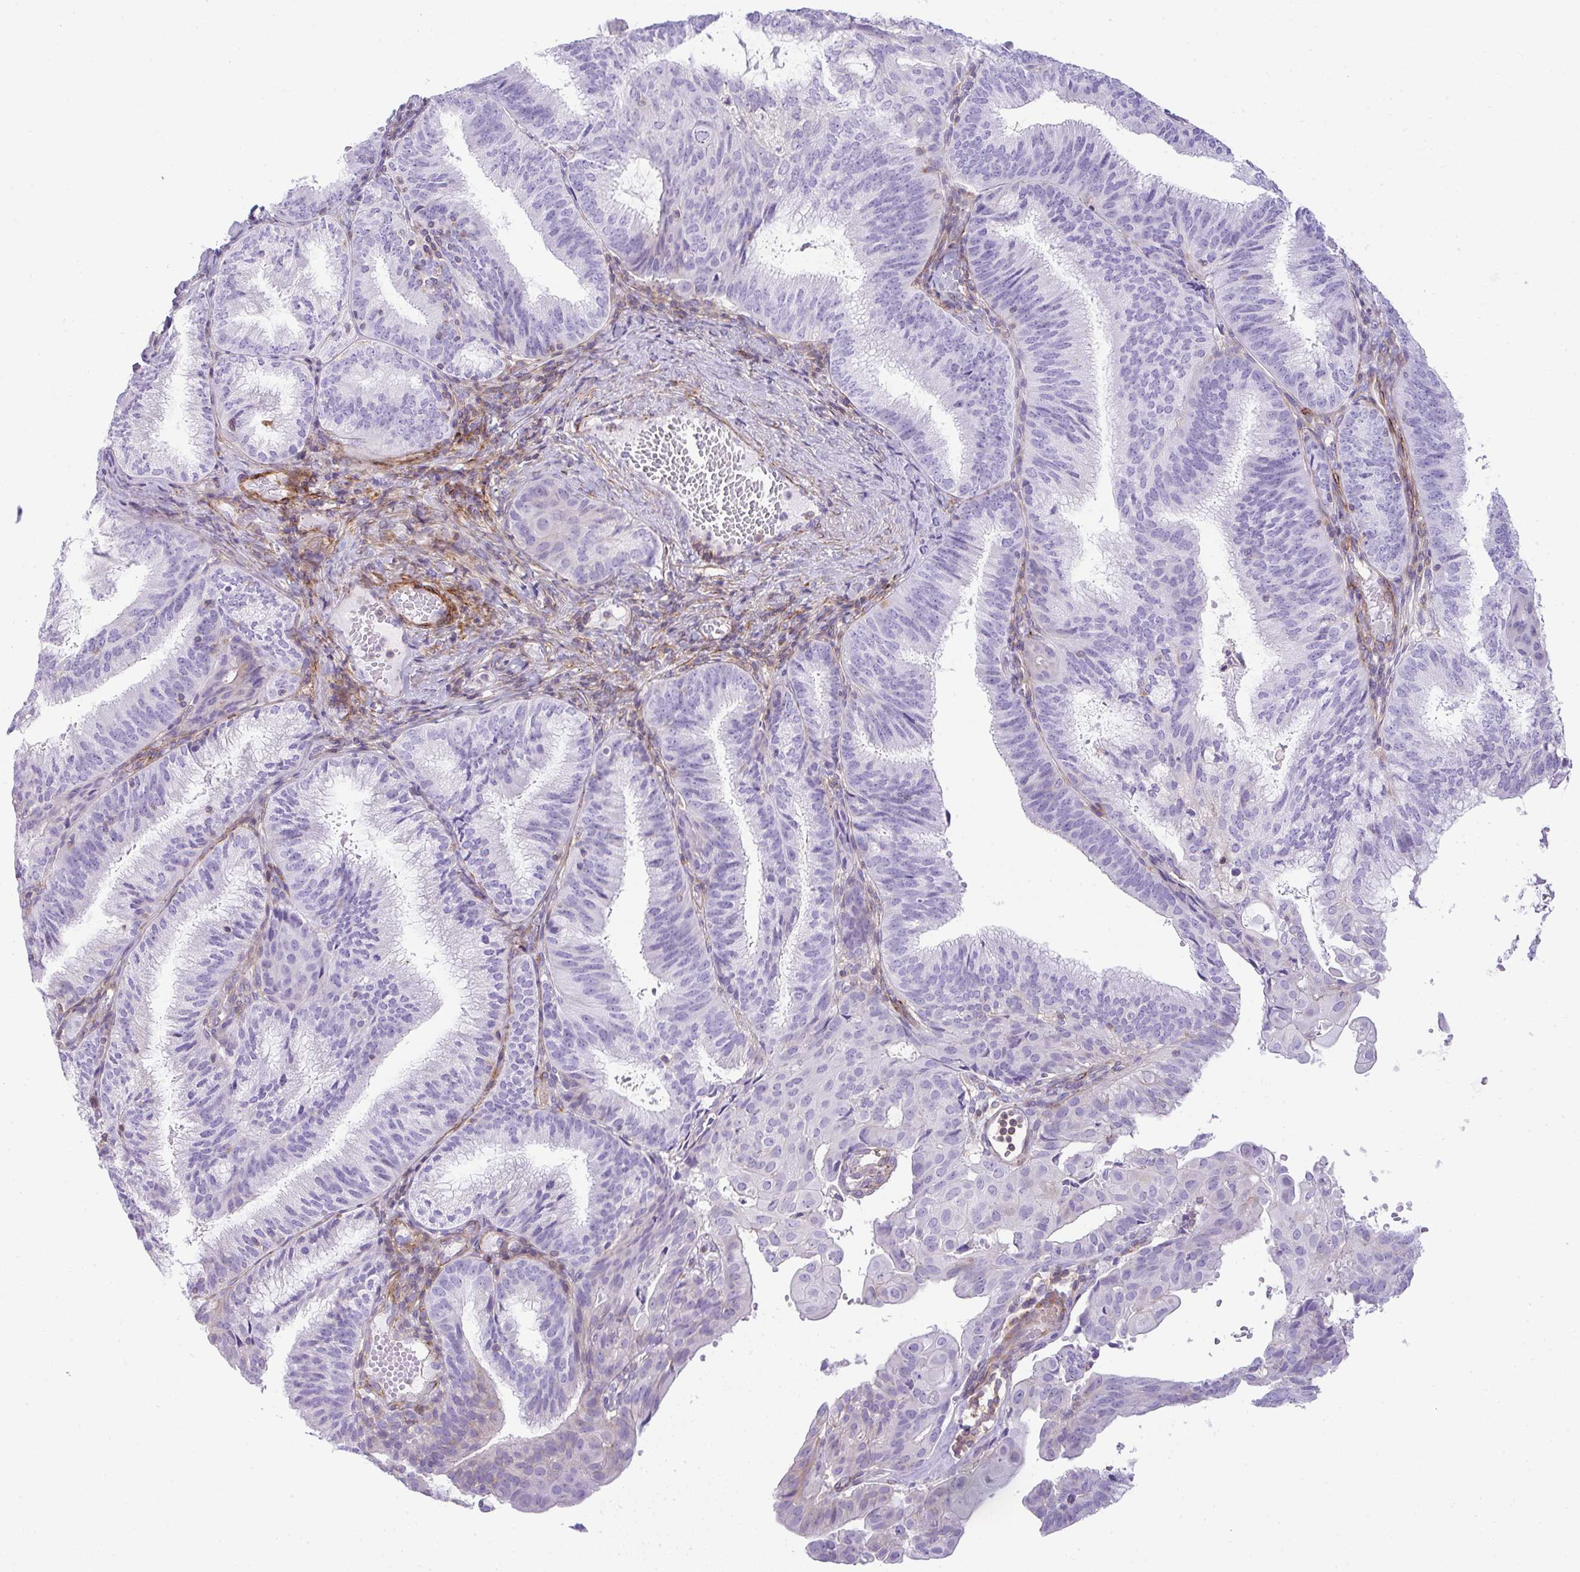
{"staining": {"intensity": "negative", "quantity": "none", "location": "none"}, "tissue": "endometrial cancer", "cell_type": "Tumor cells", "image_type": "cancer", "snomed": [{"axis": "morphology", "description": "Adenocarcinoma, NOS"}, {"axis": "topography", "description": "Endometrium"}], "caption": "Histopathology image shows no protein positivity in tumor cells of endometrial adenocarcinoma tissue.", "gene": "CDRT15", "patient": {"sex": "female", "age": 49}}